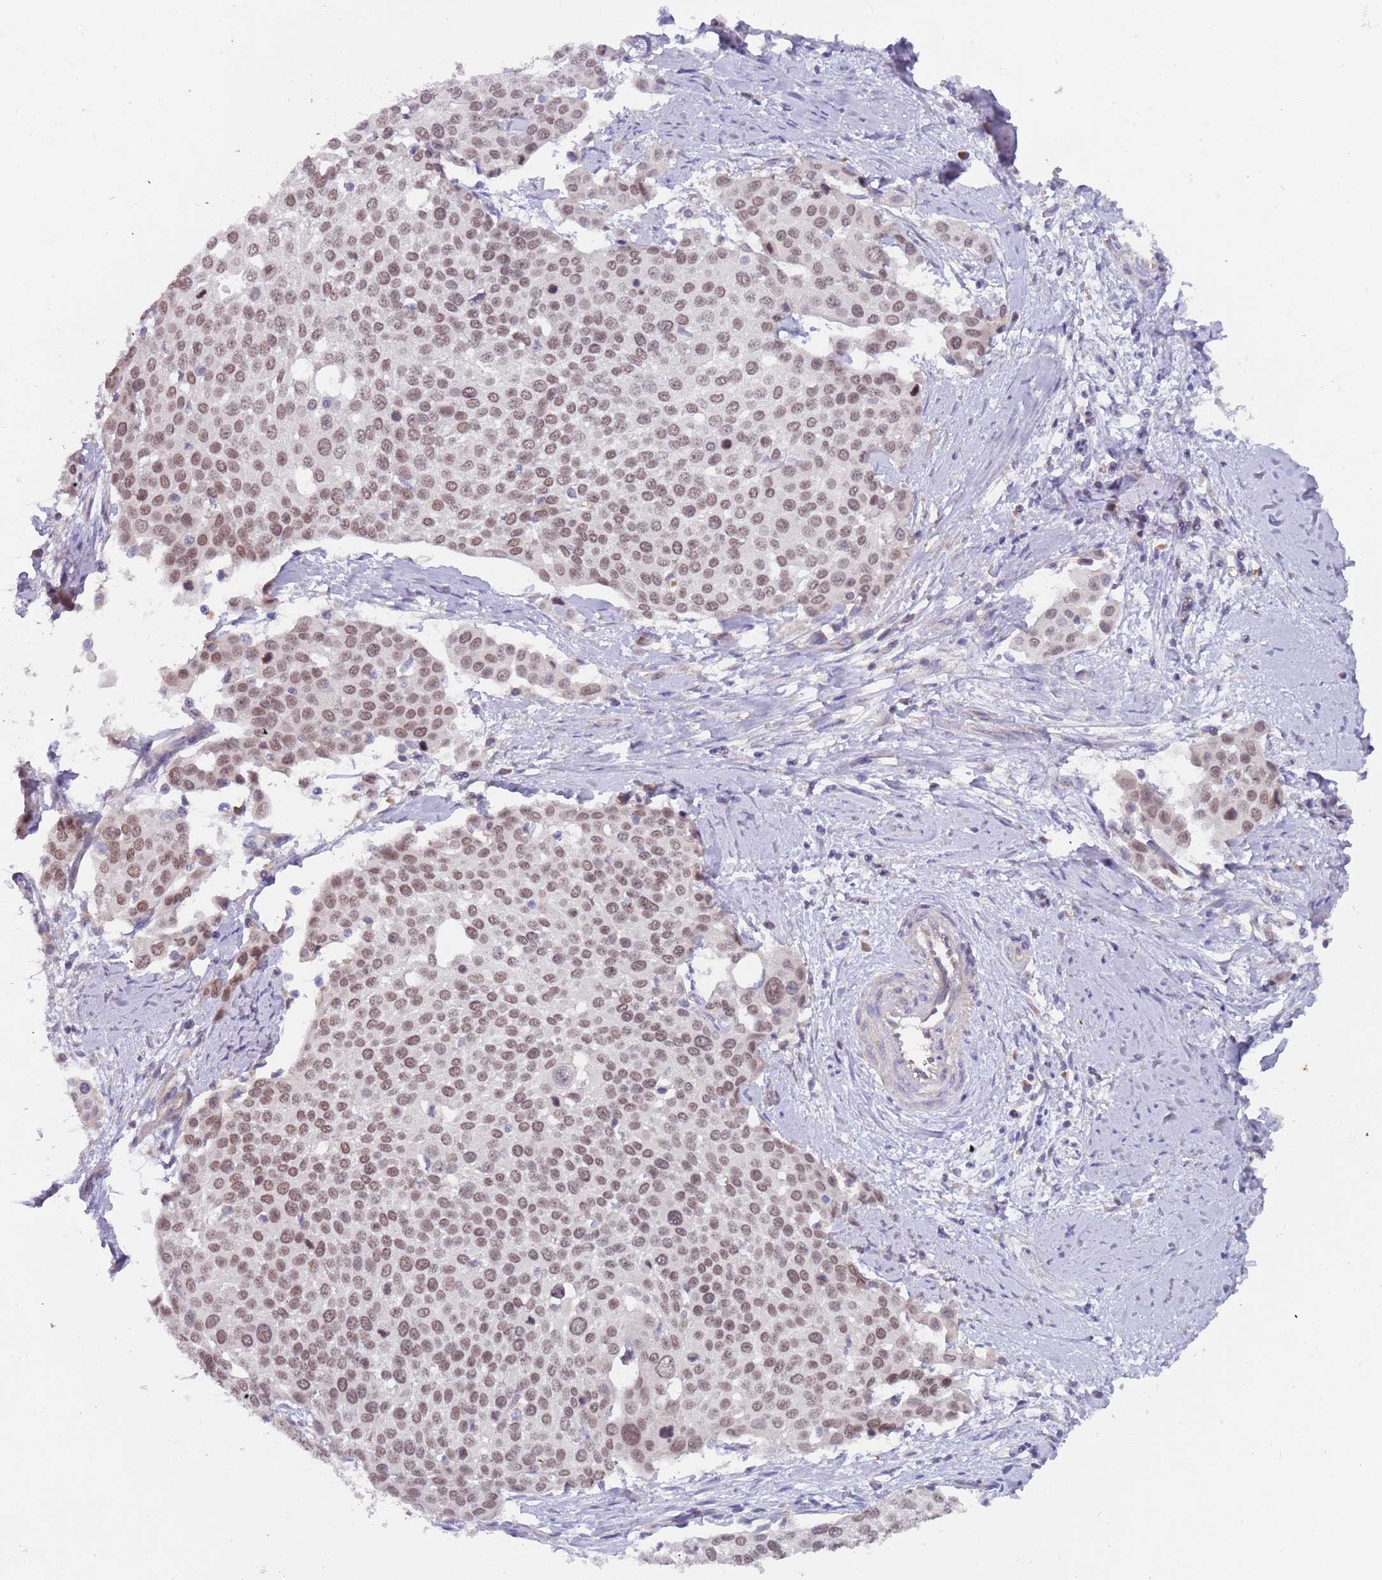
{"staining": {"intensity": "moderate", "quantity": ">75%", "location": "nuclear"}, "tissue": "cervical cancer", "cell_type": "Tumor cells", "image_type": "cancer", "snomed": [{"axis": "morphology", "description": "Squamous cell carcinoma, NOS"}, {"axis": "topography", "description": "Cervix"}], "caption": "About >75% of tumor cells in cervical cancer show moderate nuclear protein staining as visualized by brown immunohistochemical staining.", "gene": "ZNF746", "patient": {"sex": "female", "age": 44}}